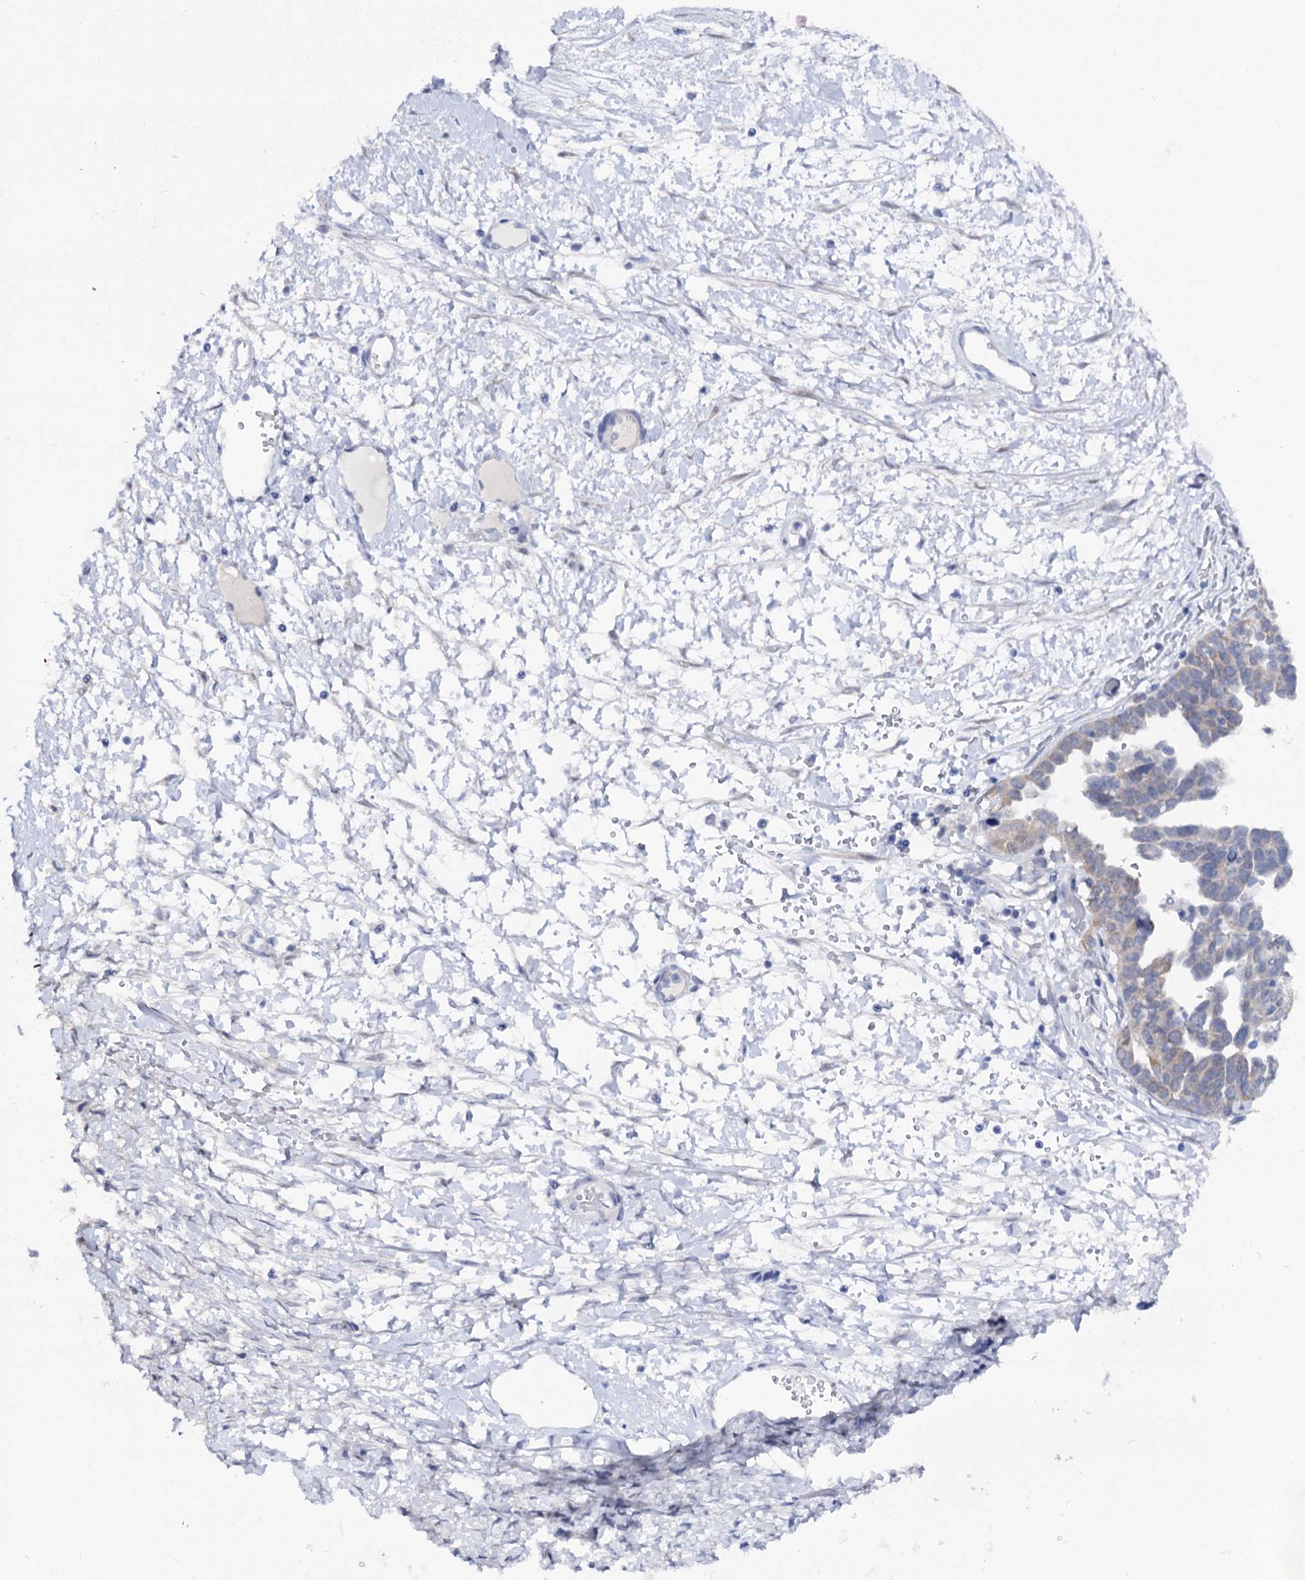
{"staining": {"intensity": "weak", "quantity": "<25%", "location": "cytoplasmic/membranous"}, "tissue": "ovarian cancer", "cell_type": "Tumor cells", "image_type": "cancer", "snomed": [{"axis": "morphology", "description": "Cystadenocarcinoma, serous, NOS"}, {"axis": "topography", "description": "Ovary"}], "caption": "A high-resolution image shows immunohistochemistry staining of ovarian cancer, which exhibits no significant expression in tumor cells. Brightfield microscopy of immunohistochemistry stained with DAB (brown) and hematoxylin (blue), captured at high magnification.", "gene": "CAPRIN2", "patient": {"sex": "female", "age": 54}}